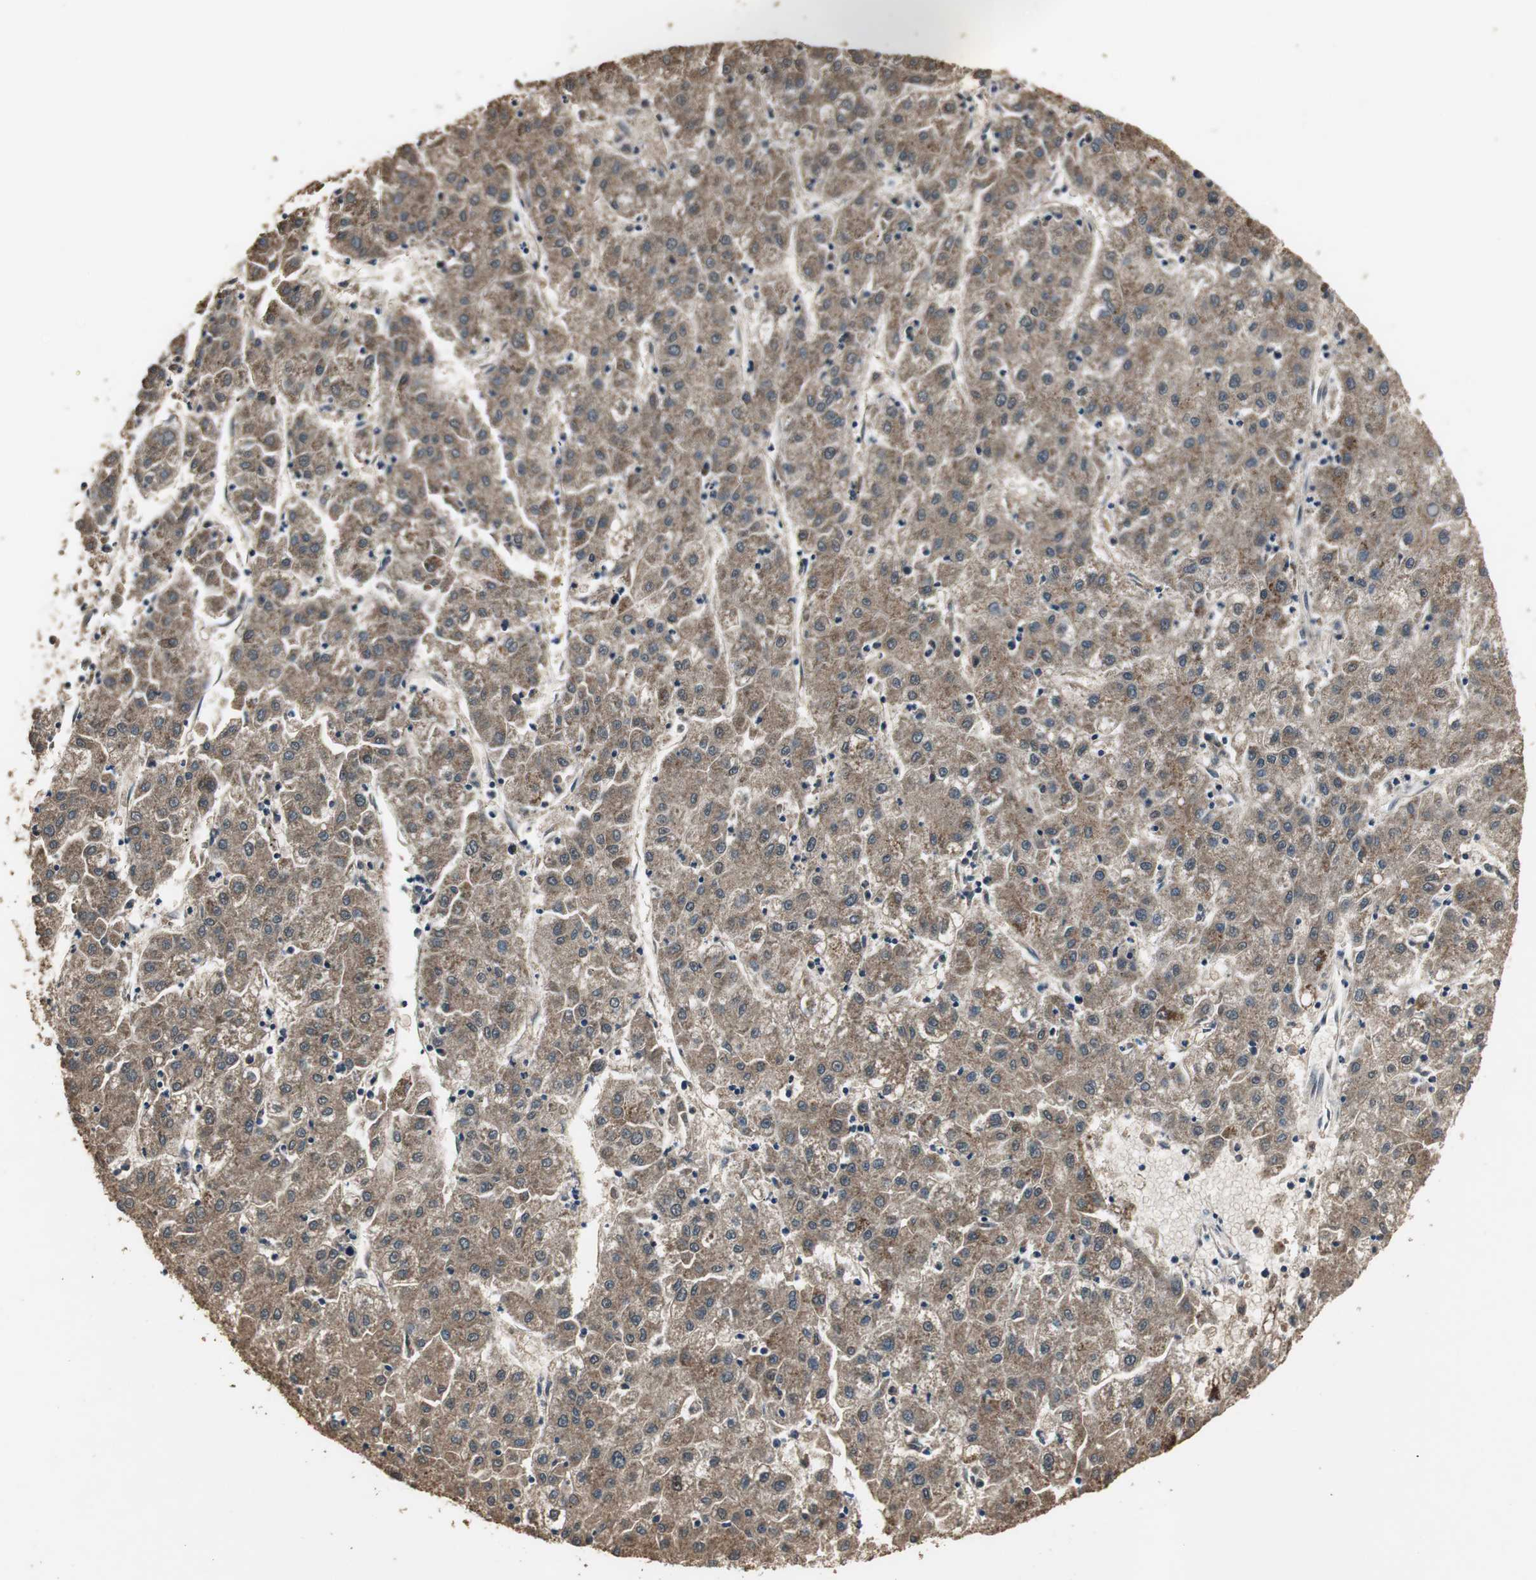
{"staining": {"intensity": "moderate", "quantity": ">75%", "location": "cytoplasmic/membranous"}, "tissue": "liver cancer", "cell_type": "Tumor cells", "image_type": "cancer", "snomed": [{"axis": "morphology", "description": "Carcinoma, Hepatocellular, NOS"}, {"axis": "topography", "description": "Liver"}], "caption": "Immunohistochemistry (IHC) photomicrograph of neoplastic tissue: human liver cancer (hepatocellular carcinoma) stained using IHC shows medium levels of moderate protein expression localized specifically in the cytoplasmic/membranous of tumor cells, appearing as a cytoplasmic/membranous brown color.", "gene": "JTB", "patient": {"sex": "male", "age": 72}}